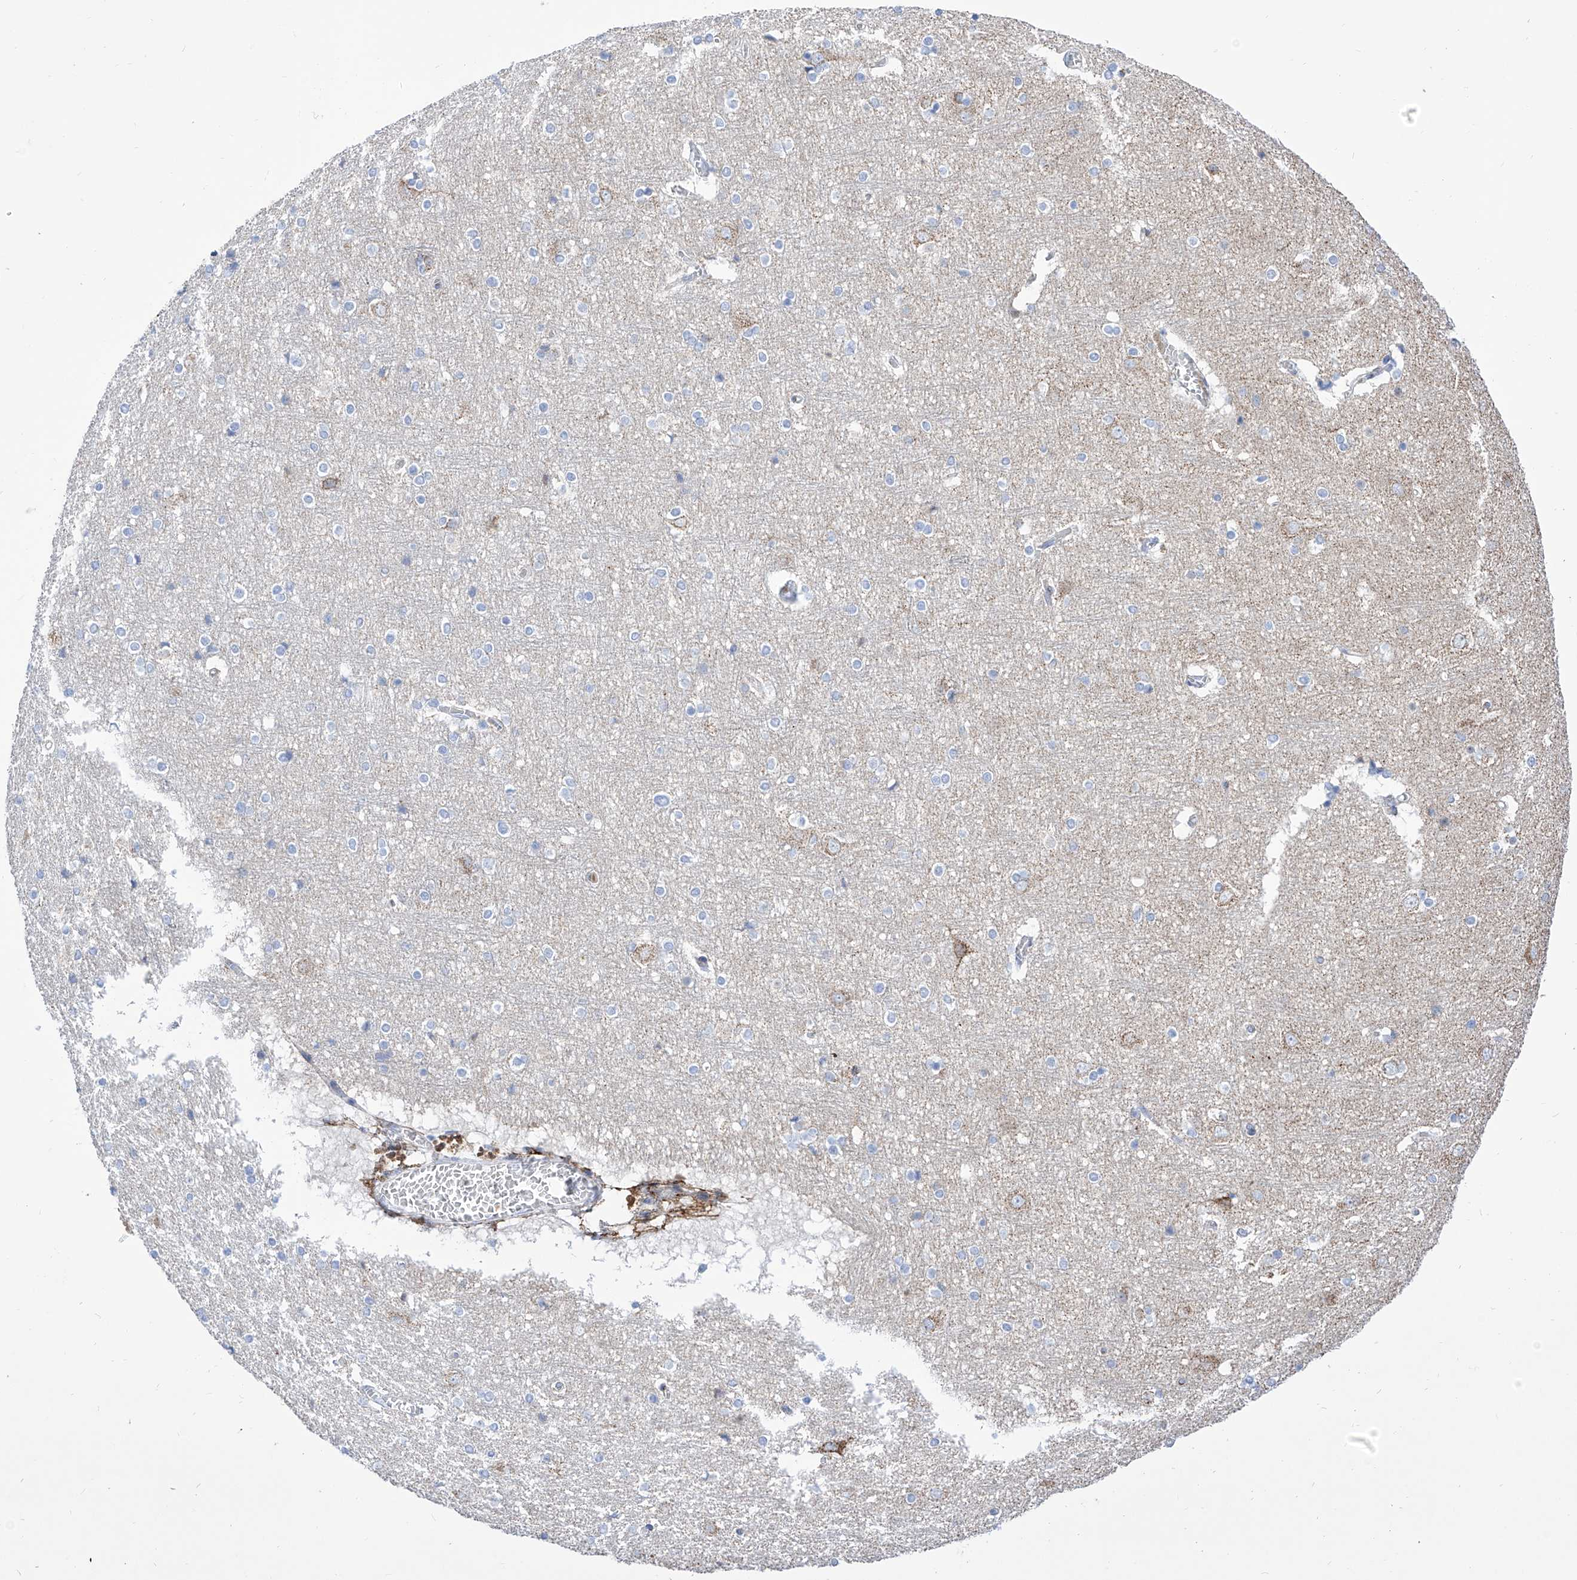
{"staining": {"intensity": "weak", "quantity": "25%-75%", "location": "cytoplasmic/membranous"}, "tissue": "cerebral cortex", "cell_type": "Endothelial cells", "image_type": "normal", "snomed": [{"axis": "morphology", "description": "Normal tissue, NOS"}, {"axis": "topography", "description": "Cerebral cortex"}], "caption": "Cerebral cortex stained with immunohistochemistry demonstrates weak cytoplasmic/membranous expression in approximately 25%-75% of endothelial cells. Nuclei are stained in blue.", "gene": "SRBD1", "patient": {"sex": "male", "age": 54}}